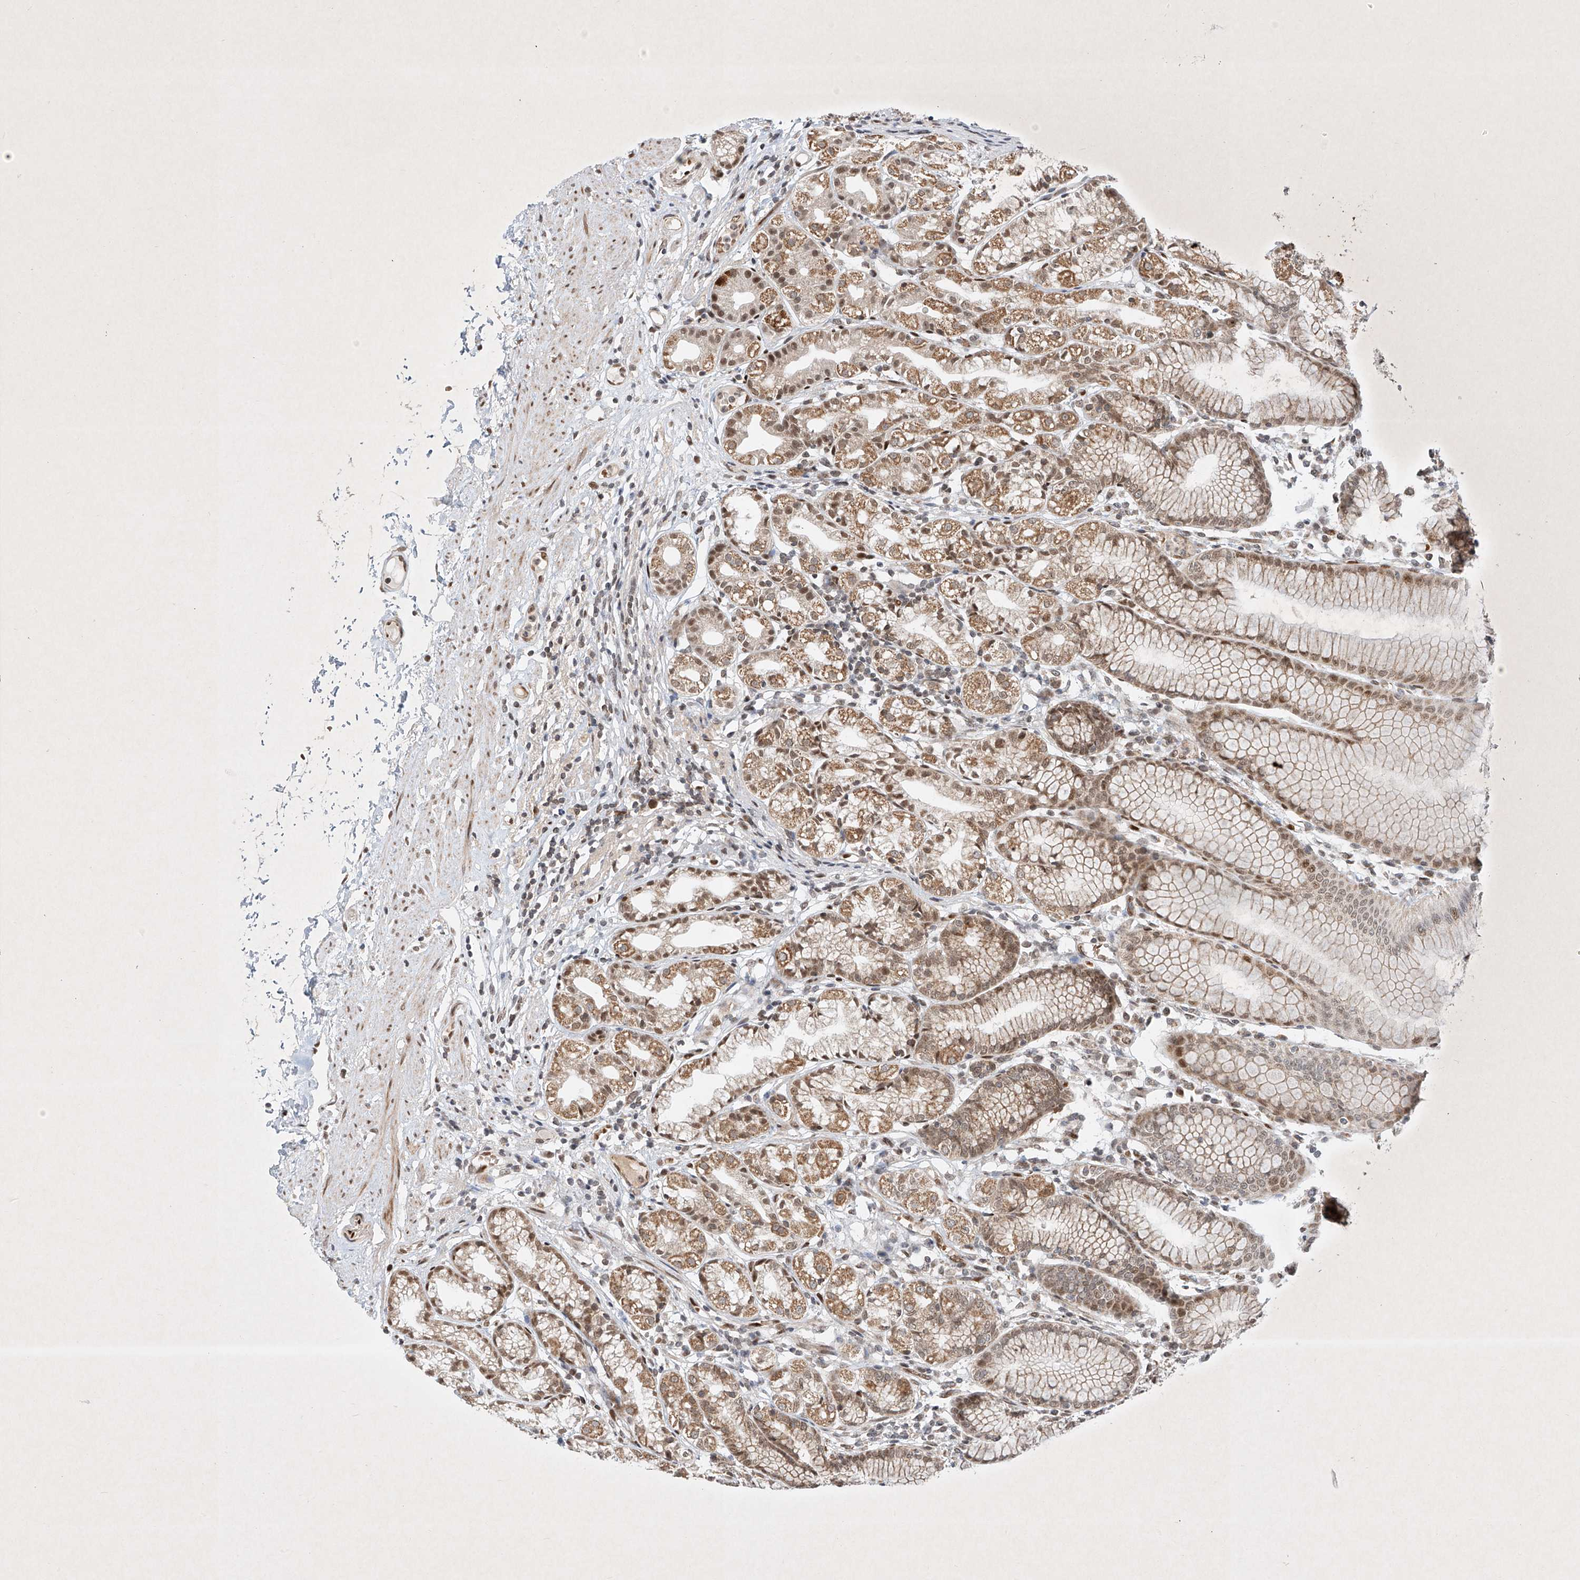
{"staining": {"intensity": "moderate", "quantity": ">75%", "location": "cytoplasmic/membranous,nuclear"}, "tissue": "stomach", "cell_type": "Glandular cells", "image_type": "normal", "snomed": [{"axis": "morphology", "description": "Normal tissue, NOS"}, {"axis": "topography", "description": "Stomach"}], "caption": "Benign stomach was stained to show a protein in brown. There is medium levels of moderate cytoplasmic/membranous,nuclear expression in approximately >75% of glandular cells. (Stains: DAB in brown, nuclei in blue, Microscopy: brightfield microscopy at high magnification).", "gene": "EPG5", "patient": {"sex": "female", "age": 57}}